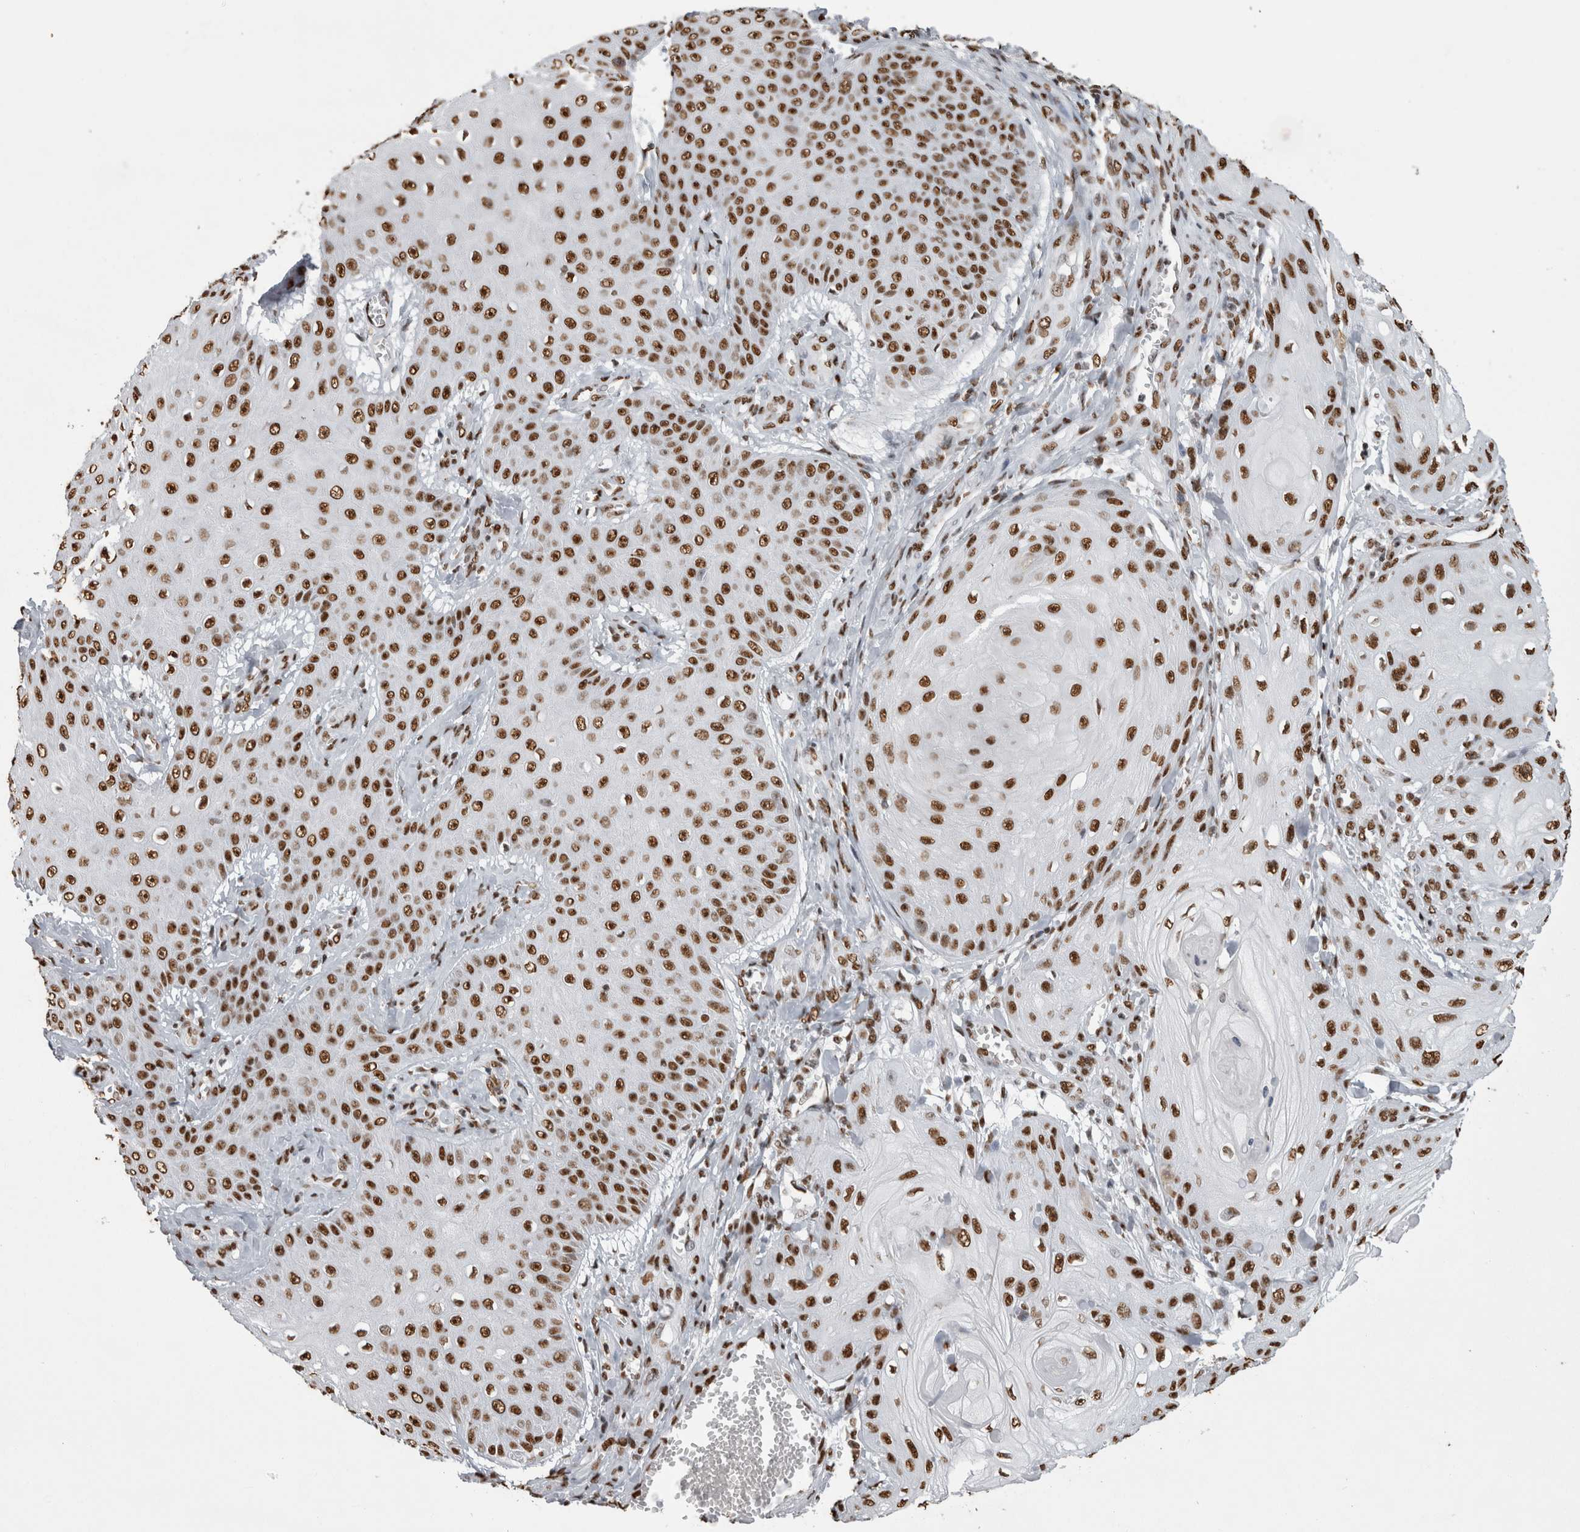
{"staining": {"intensity": "strong", "quantity": ">75%", "location": "nuclear"}, "tissue": "skin cancer", "cell_type": "Tumor cells", "image_type": "cancer", "snomed": [{"axis": "morphology", "description": "Squamous cell carcinoma, NOS"}, {"axis": "topography", "description": "Skin"}], "caption": "Tumor cells reveal strong nuclear positivity in about >75% of cells in skin squamous cell carcinoma.", "gene": "ALPK3", "patient": {"sex": "male", "age": 74}}